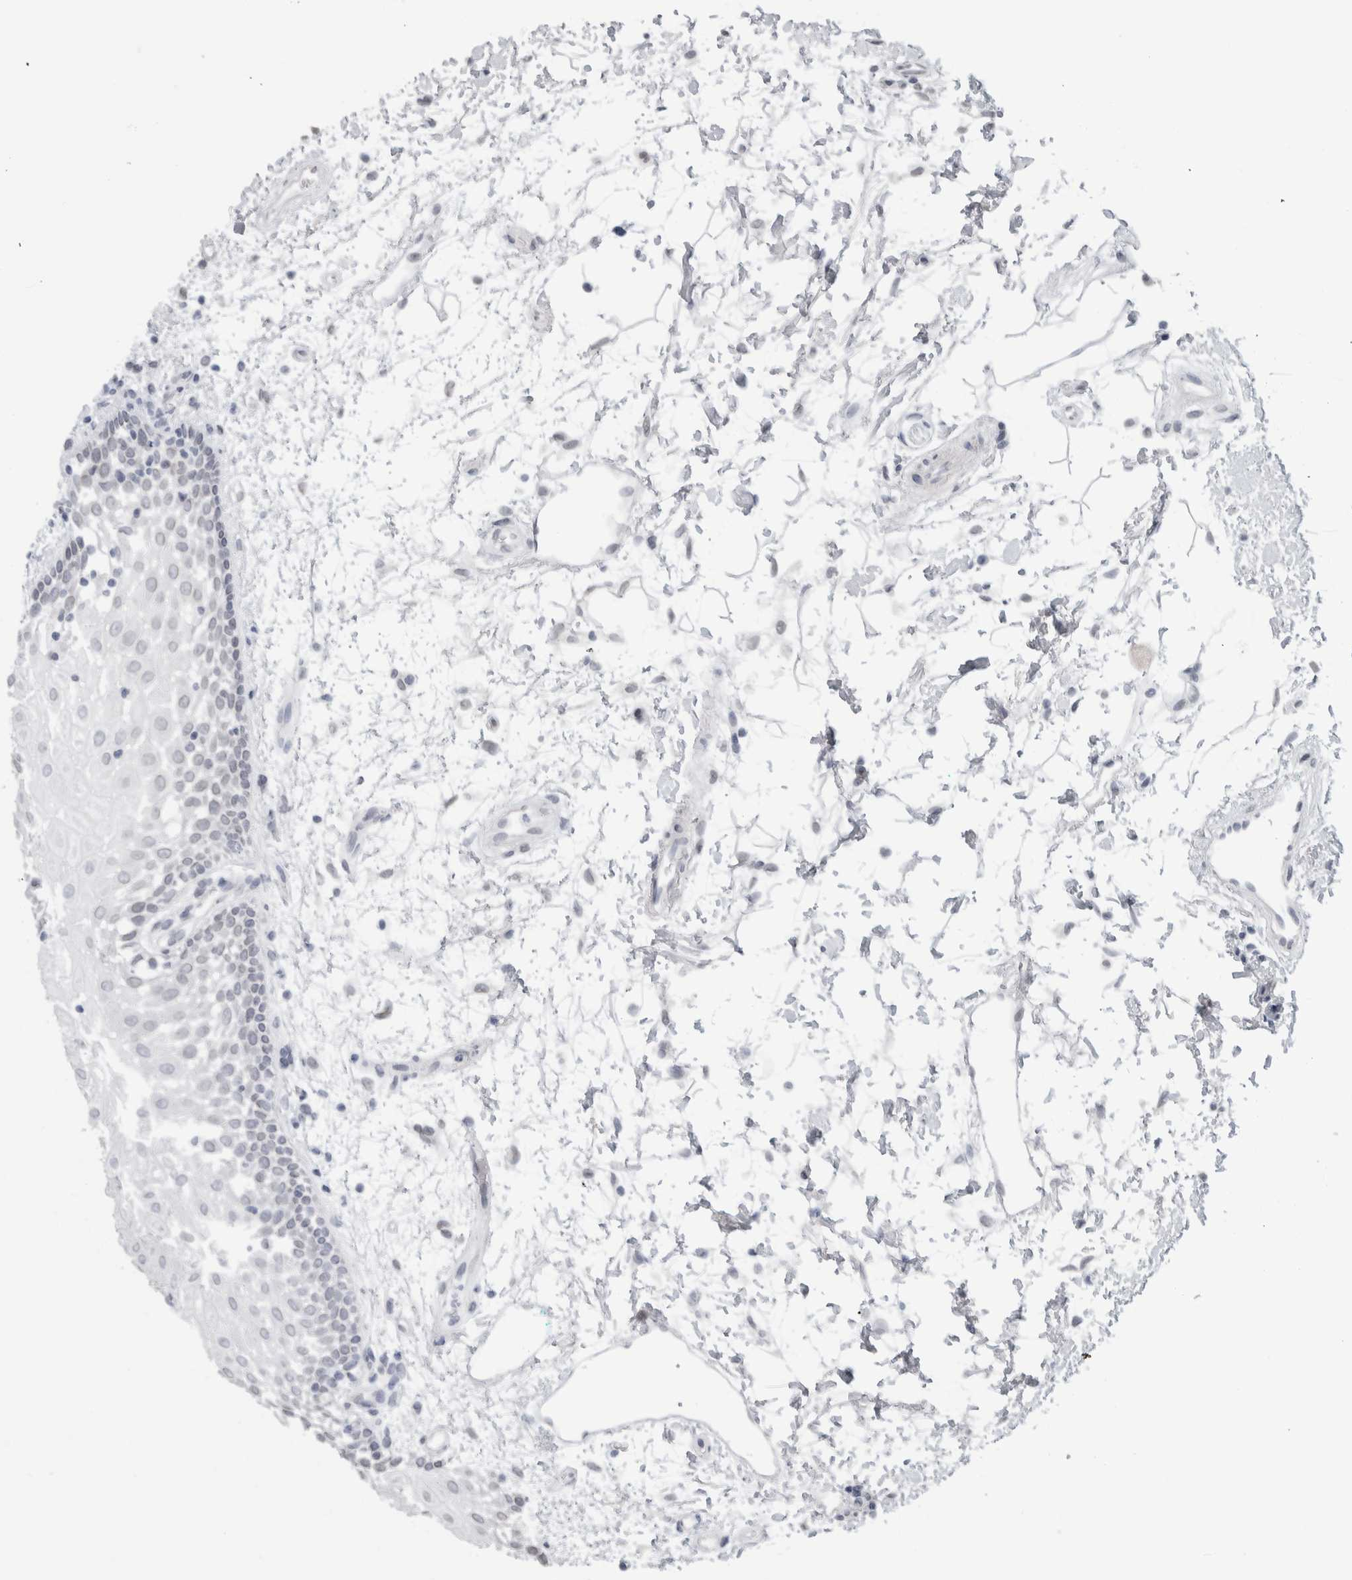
{"staining": {"intensity": "weak", "quantity": "25%-75%", "location": "nuclear"}, "tissue": "oral mucosa", "cell_type": "Squamous epithelial cells", "image_type": "normal", "snomed": [{"axis": "morphology", "description": "Normal tissue, NOS"}, {"axis": "topography", "description": "Skeletal muscle"}, {"axis": "topography", "description": "Oral tissue"}, {"axis": "topography", "description": "Peripheral nerve tissue"}], "caption": "Immunohistochemistry (DAB (3,3'-diaminobenzidine)) staining of unremarkable oral mucosa demonstrates weak nuclear protein staining in approximately 25%-75% of squamous epithelial cells. The staining was performed using DAB (3,3'-diaminobenzidine) to visualize the protein expression in brown, while the nuclei were stained in blue with hematoxylin (Magnification: 20x).", "gene": "ZNF770", "patient": {"sex": "female", "age": 84}}